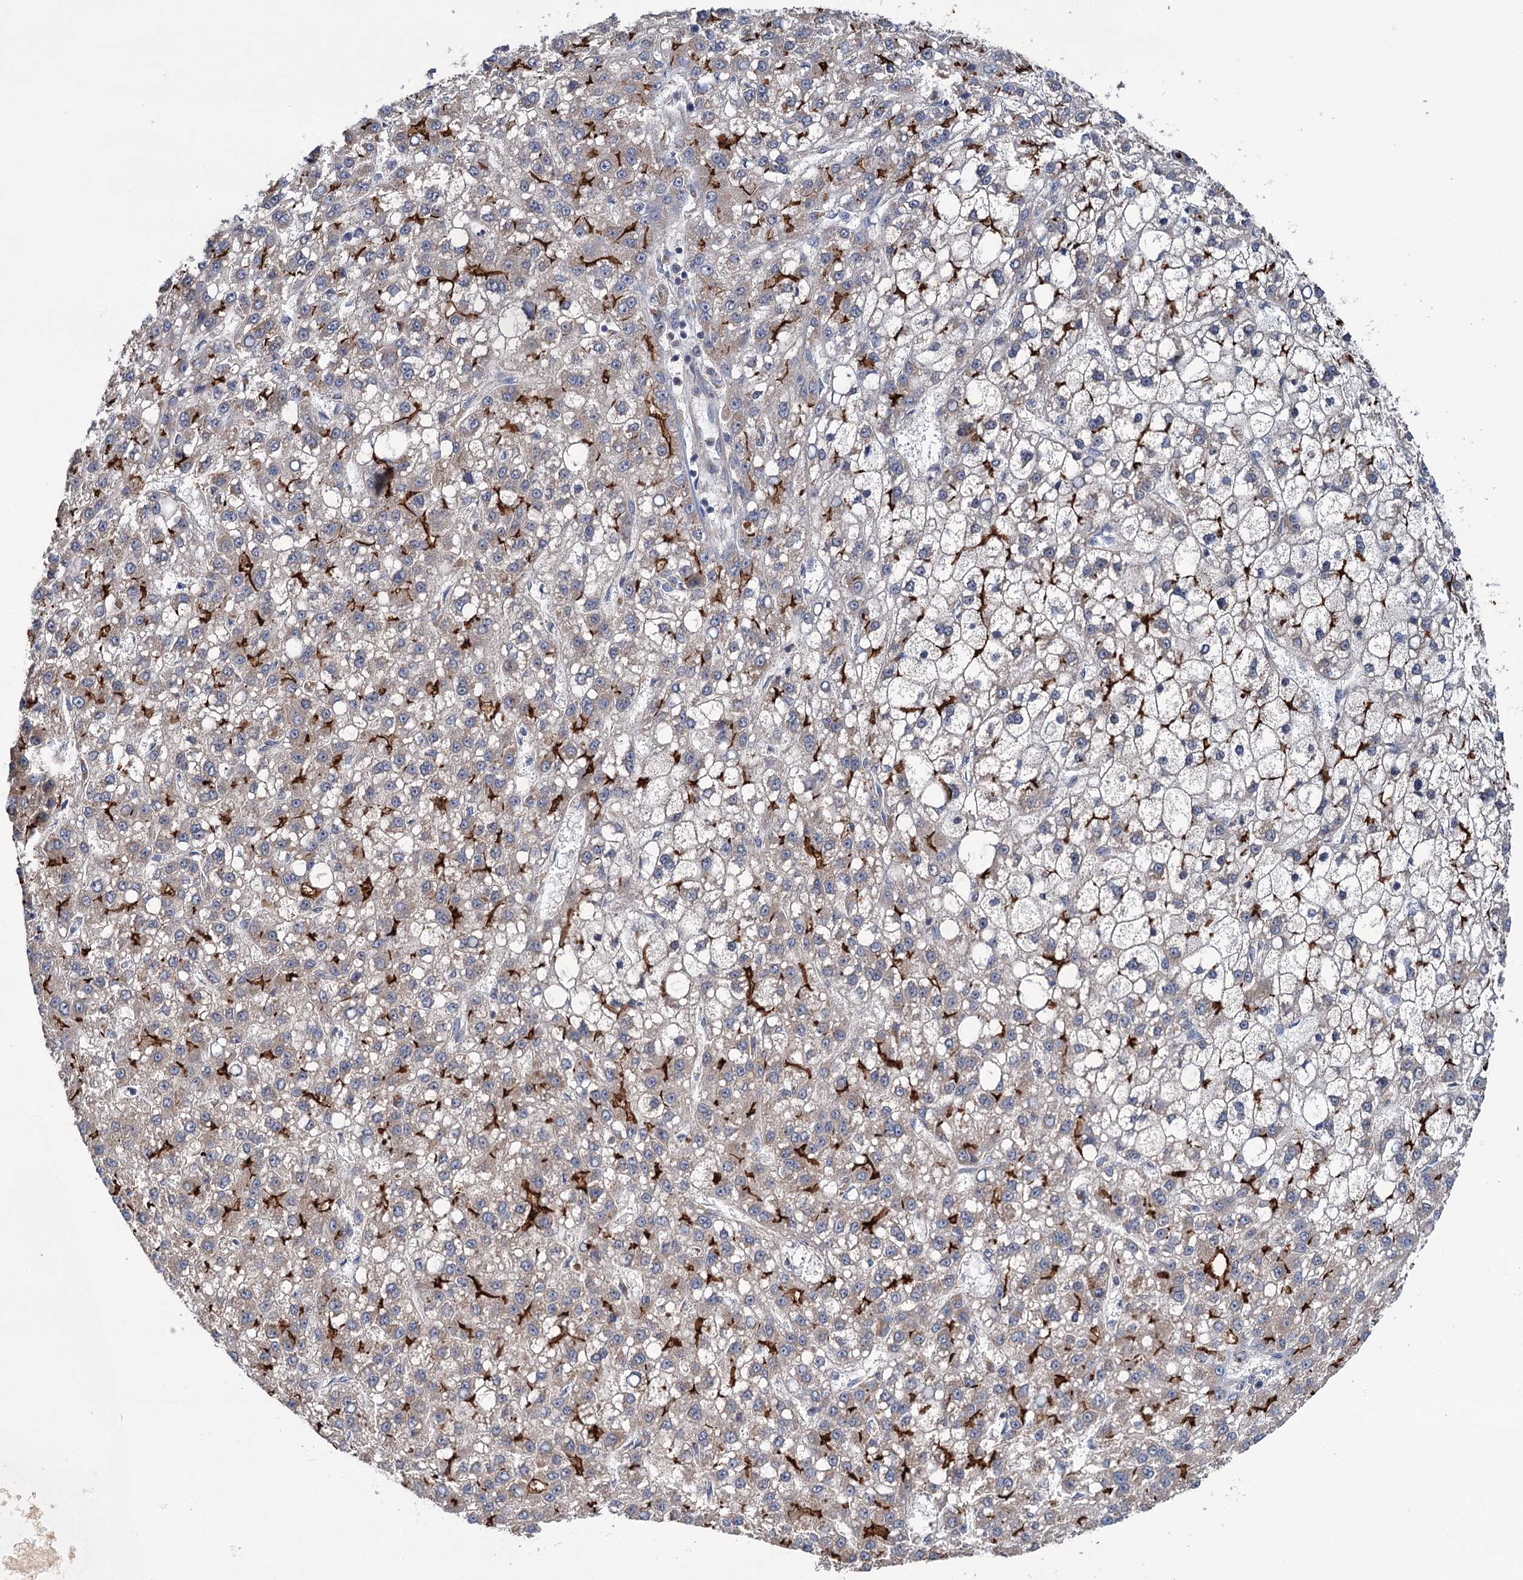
{"staining": {"intensity": "moderate", "quantity": "25%-75%", "location": "cytoplasmic/membranous"}, "tissue": "liver cancer", "cell_type": "Tumor cells", "image_type": "cancer", "snomed": [{"axis": "morphology", "description": "Carcinoma, Hepatocellular, NOS"}, {"axis": "topography", "description": "Liver"}], "caption": "A brown stain labels moderate cytoplasmic/membranous expression of a protein in human hepatocellular carcinoma (liver) tumor cells.", "gene": "DYNC2H1", "patient": {"sex": "male", "age": 67}}